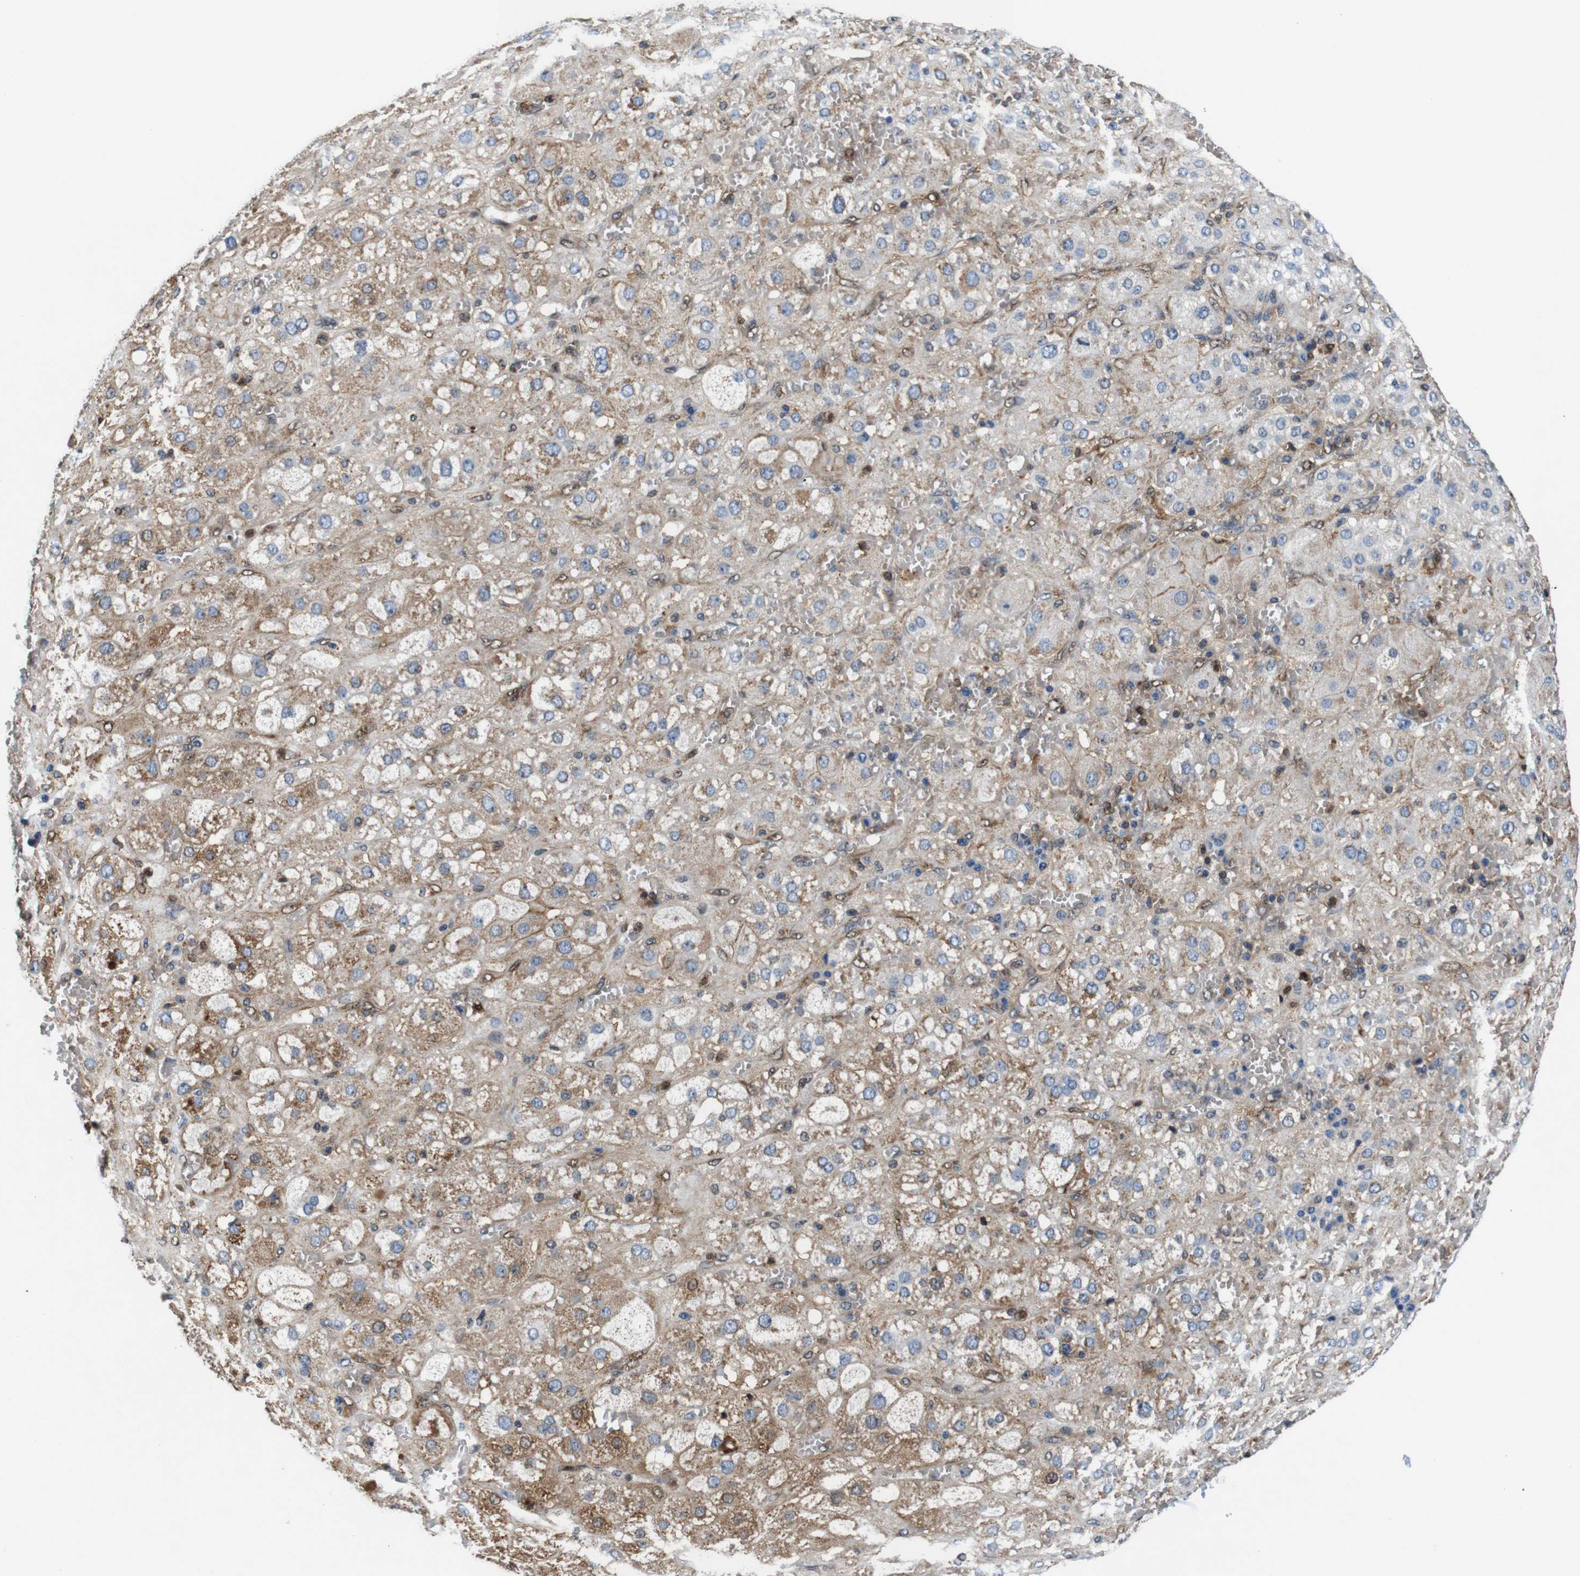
{"staining": {"intensity": "strong", "quantity": "<25%", "location": "cytoplasmic/membranous"}, "tissue": "adrenal gland", "cell_type": "Glandular cells", "image_type": "normal", "snomed": [{"axis": "morphology", "description": "Normal tissue, NOS"}, {"axis": "topography", "description": "Adrenal gland"}], "caption": "A micrograph of adrenal gland stained for a protein shows strong cytoplasmic/membranous brown staining in glandular cells. Immunohistochemistry stains the protein of interest in brown and the nuclei are stained blue.", "gene": "ANXA1", "patient": {"sex": "female", "age": 47}}